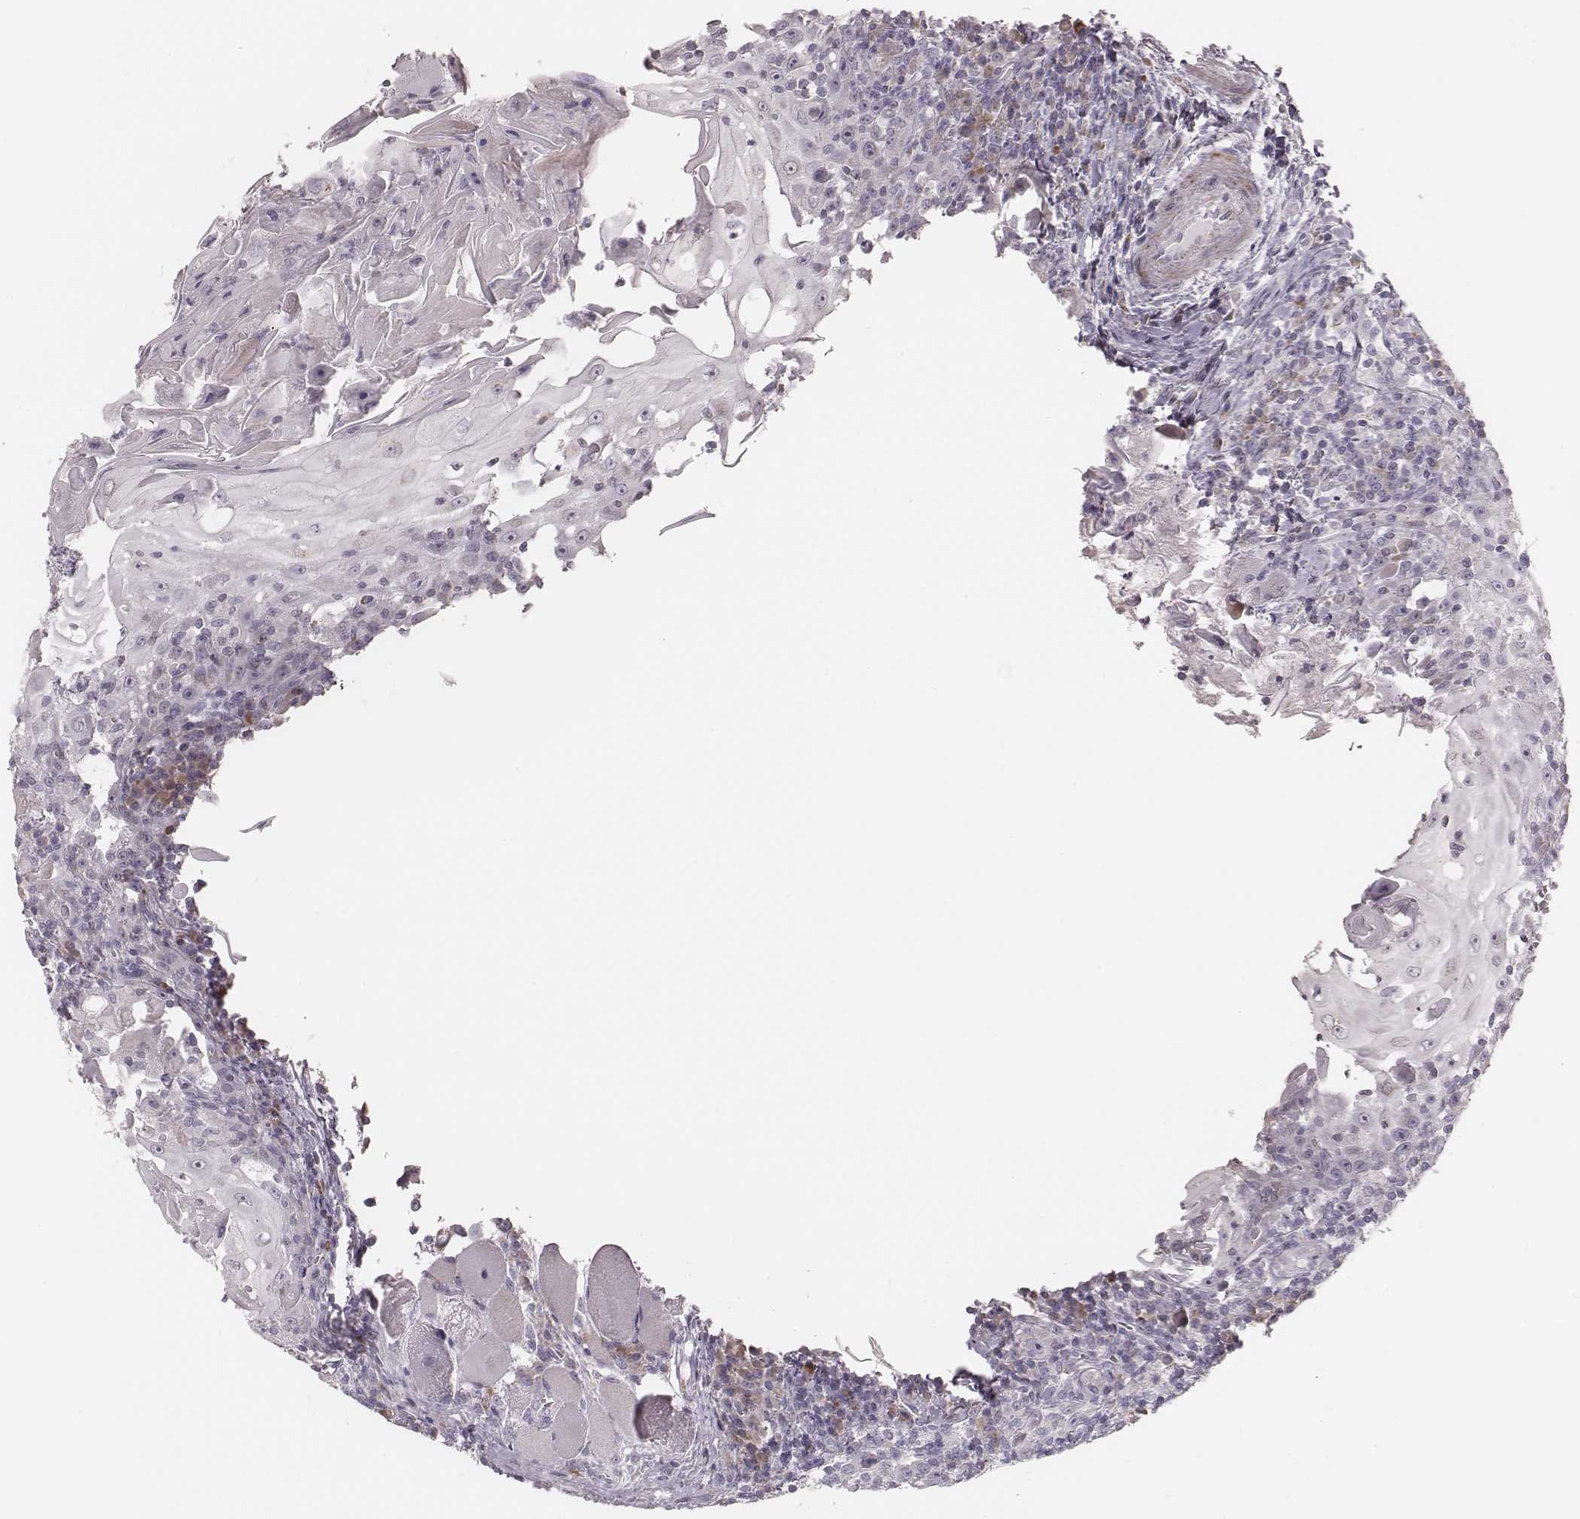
{"staining": {"intensity": "negative", "quantity": "none", "location": "none"}, "tissue": "head and neck cancer", "cell_type": "Tumor cells", "image_type": "cancer", "snomed": [{"axis": "morphology", "description": "Squamous cell carcinoma, NOS"}, {"axis": "topography", "description": "Head-Neck"}], "caption": "Tumor cells are negative for protein expression in human head and neck squamous cell carcinoma.", "gene": "KIF5C", "patient": {"sex": "male", "age": 52}}